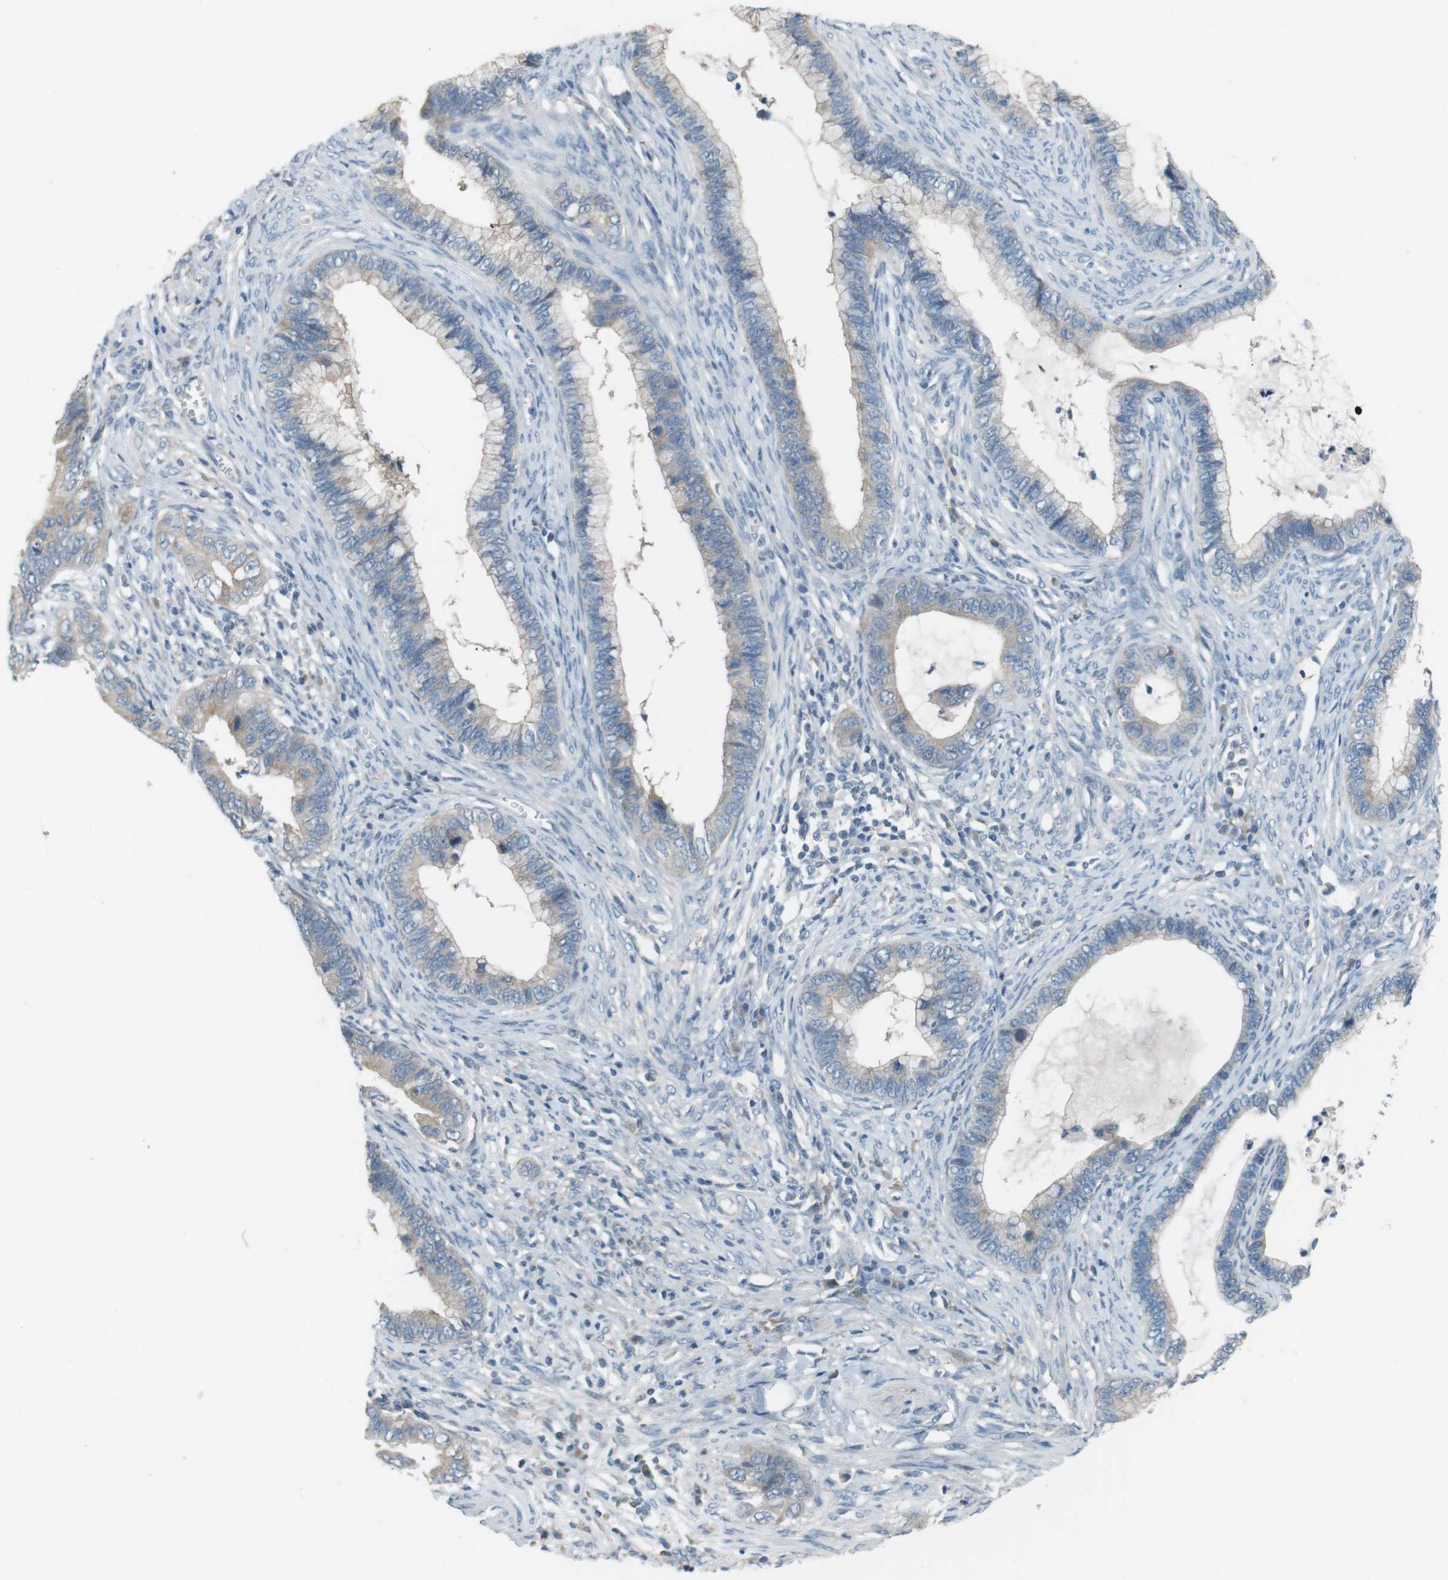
{"staining": {"intensity": "weak", "quantity": "<25%", "location": "cytoplasmic/membranous"}, "tissue": "cervical cancer", "cell_type": "Tumor cells", "image_type": "cancer", "snomed": [{"axis": "morphology", "description": "Adenocarcinoma, NOS"}, {"axis": "topography", "description": "Cervix"}], "caption": "An IHC histopathology image of cervical adenocarcinoma is shown. There is no staining in tumor cells of cervical adenocarcinoma.", "gene": "RTN3", "patient": {"sex": "female", "age": 44}}